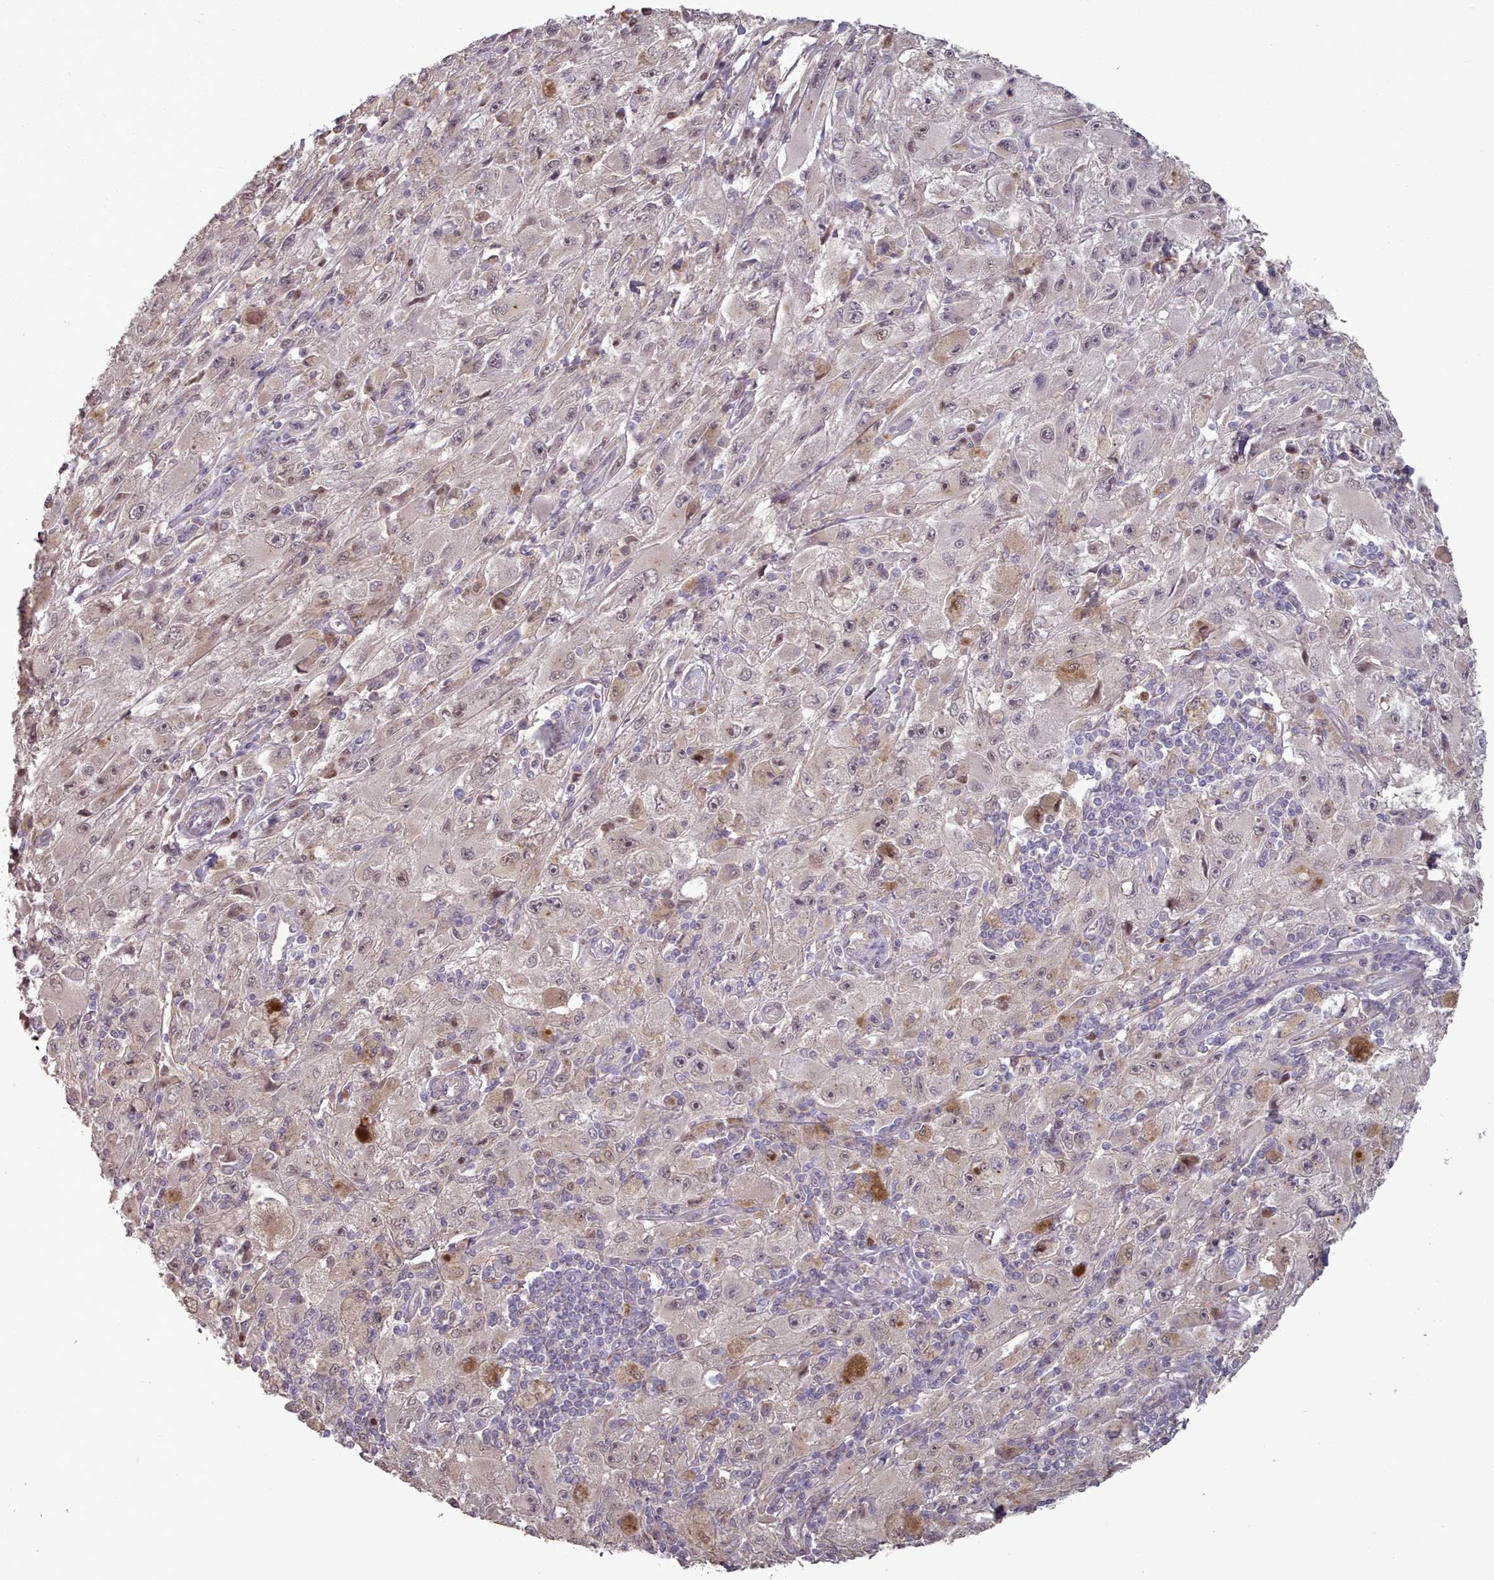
{"staining": {"intensity": "moderate", "quantity": "<25%", "location": "cytoplasmic/membranous,nuclear"}, "tissue": "melanoma", "cell_type": "Tumor cells", "image_type": "cancer", "snomed": [{"axis": "morphology", "description": "Malignant melanoma, Metastatic site"}, {"axis": "topography", "description": "Skin"}], "caption": "Immunohistochemical staining of malignant melanoma (metastatic site) displays low levels of moderate cytoplasmic/membranous and nuclear protein positivity in about <25% of tumor cells.", "gene": "ERCC6L", "patient": {"sex": "male", "age": 53}}